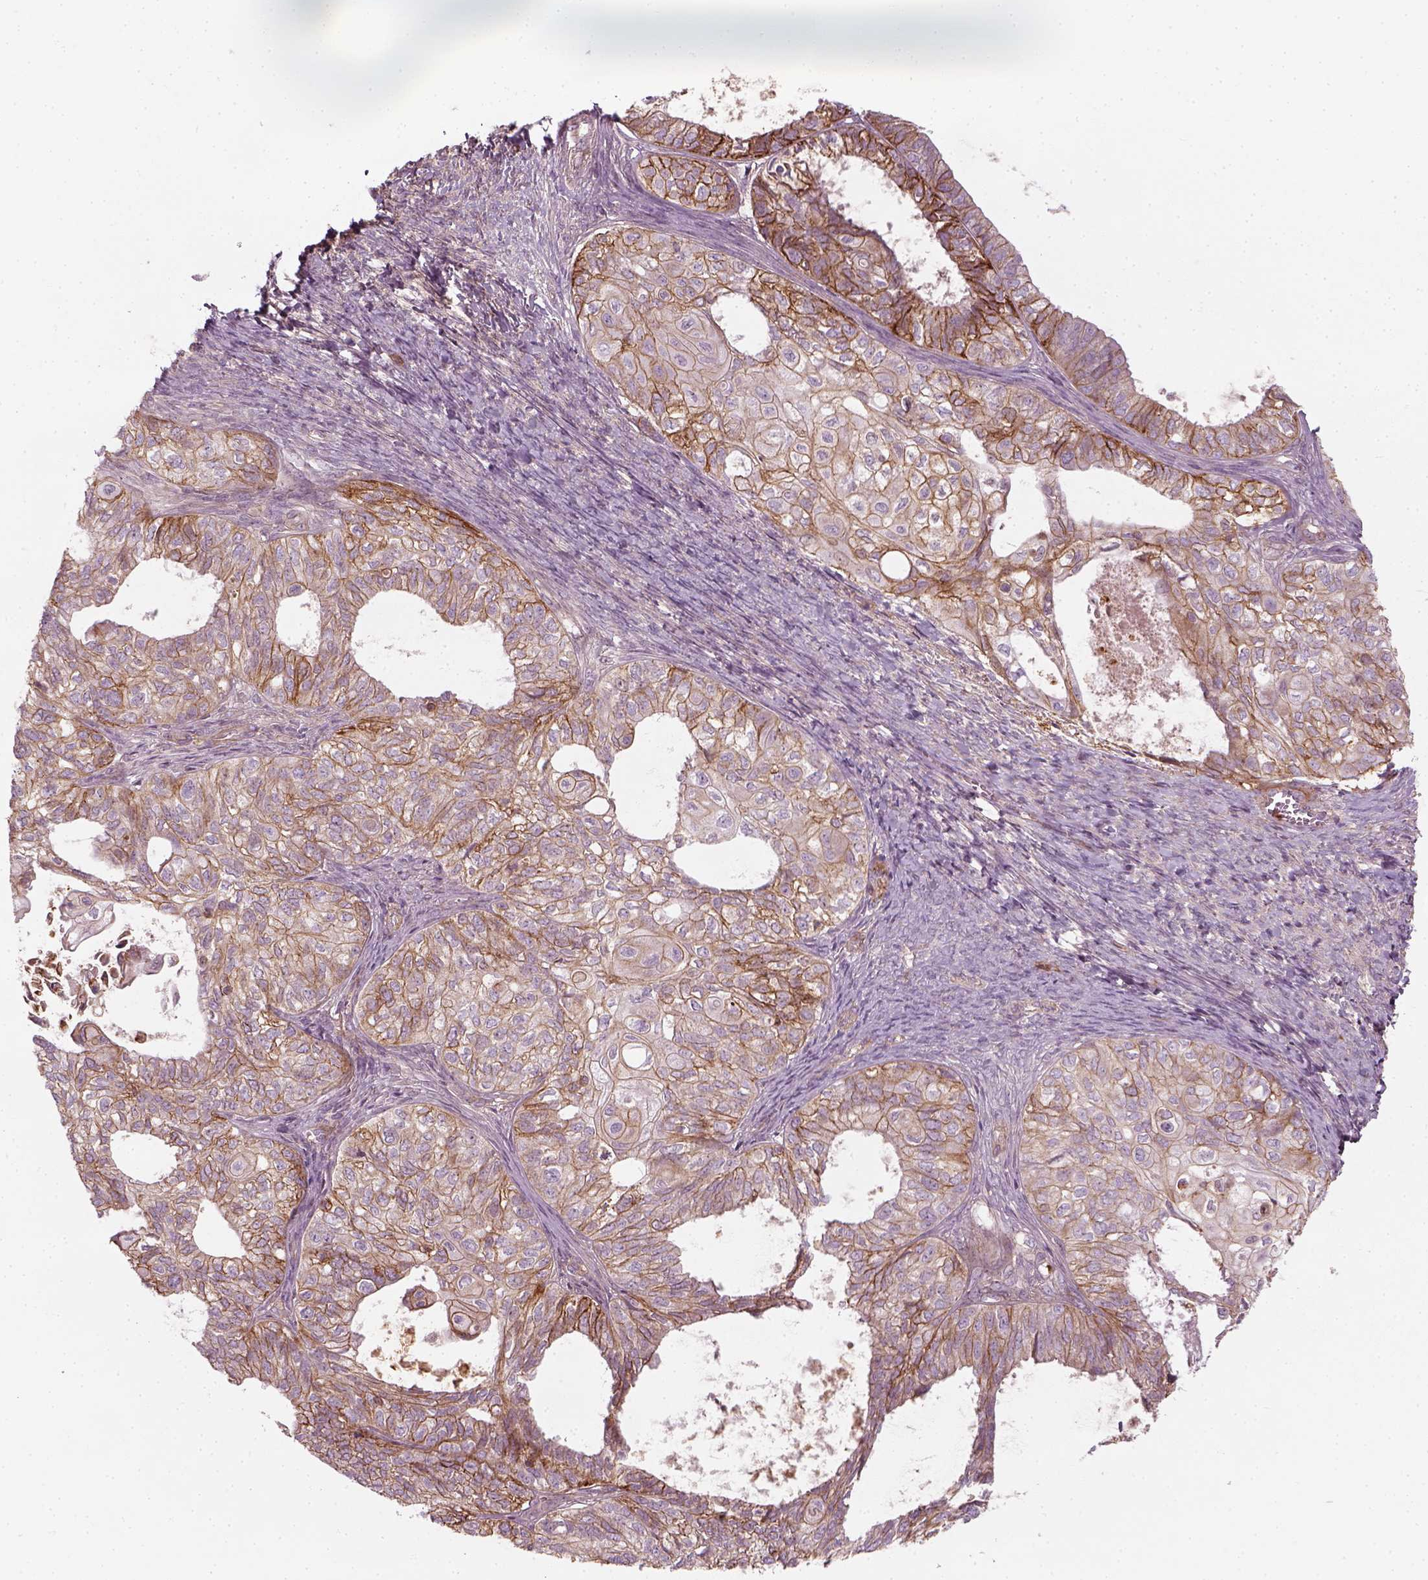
{"staining": {"intensity": "moderate", "quantity": ">75%", "location": "cytoplasmic/membranous"}, "tissue": "ovarian cancer", "cell_type": "Tumor cells", "image_type": "cancer", "snomed": [{"axis": "morphology", "description": "Carcinoma, endometroid"}, {"axis": "topography", "description": "Ovary"}], "caption": "Protein expression by immunohistochemistry shows moderate cytoplasmic/membranous expression in approximately >75% of tumor cells in ovarian cancer (endometroid carcinoma).", "gene": "NPTN", "patient": {"sex": "female", "age": 64}}